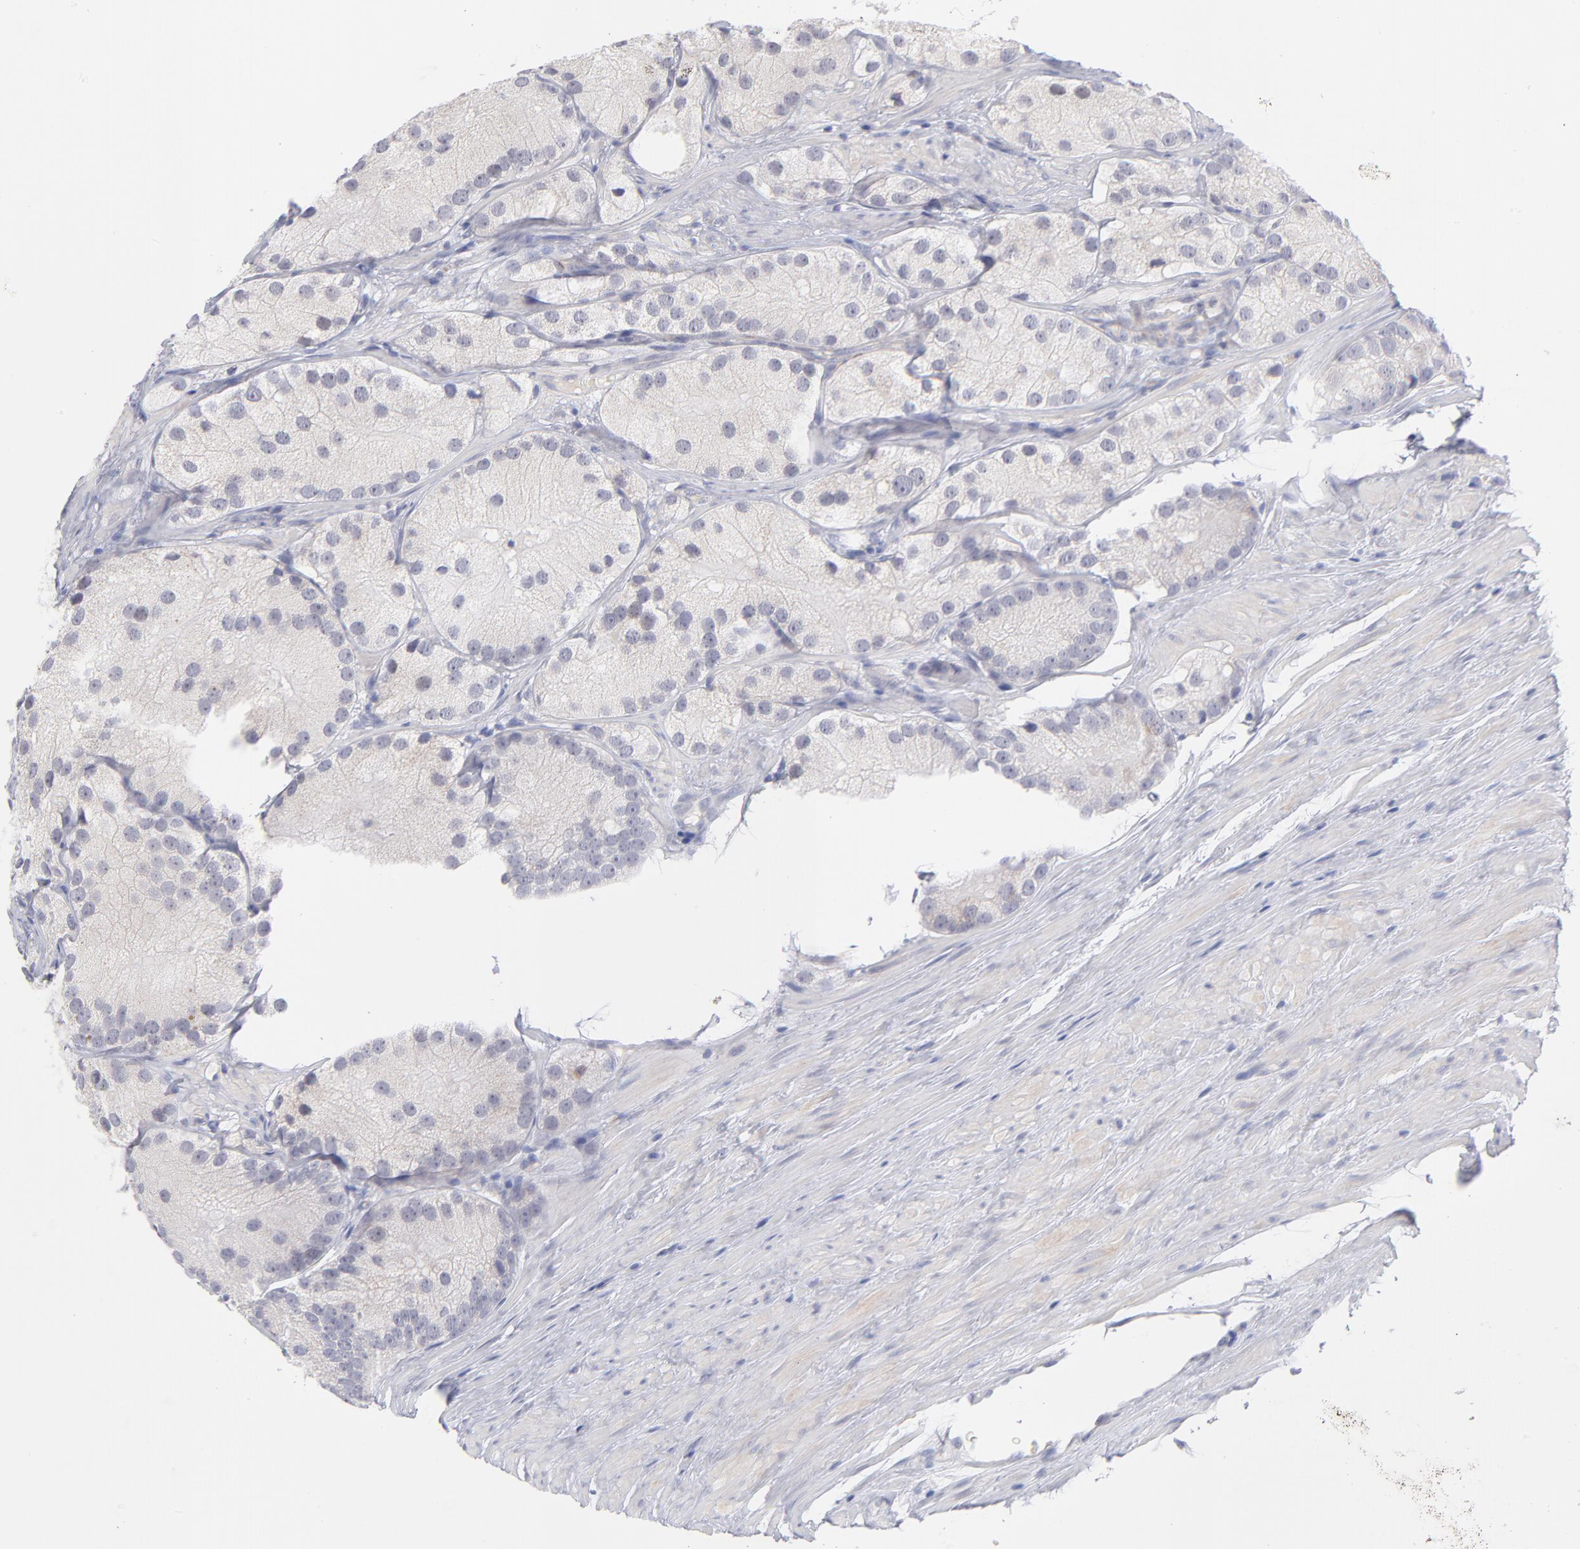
{"staining": {"intensity": "negative", "quantity": "none", "location": "none"}, "tissue": "prostate cancer", "cell_type": "Tumor cells", "image_type": "cancer", "snomed": [{"axis": "morphology", "description": "Adenocarcinoma, Low grade"}, {"axis": "topography", "description": "Prostate"}], "caption": "Image shows no significant protein staining in tumor cells of prostate cancer. The staining was performed using DAB to visualize the protein expression in brown, while the nuclei were stained in blue with hematoxylin (Magnification: 20x).", "gene": "MTHFD2", "patient": {"sex": "male", "age": 69}}